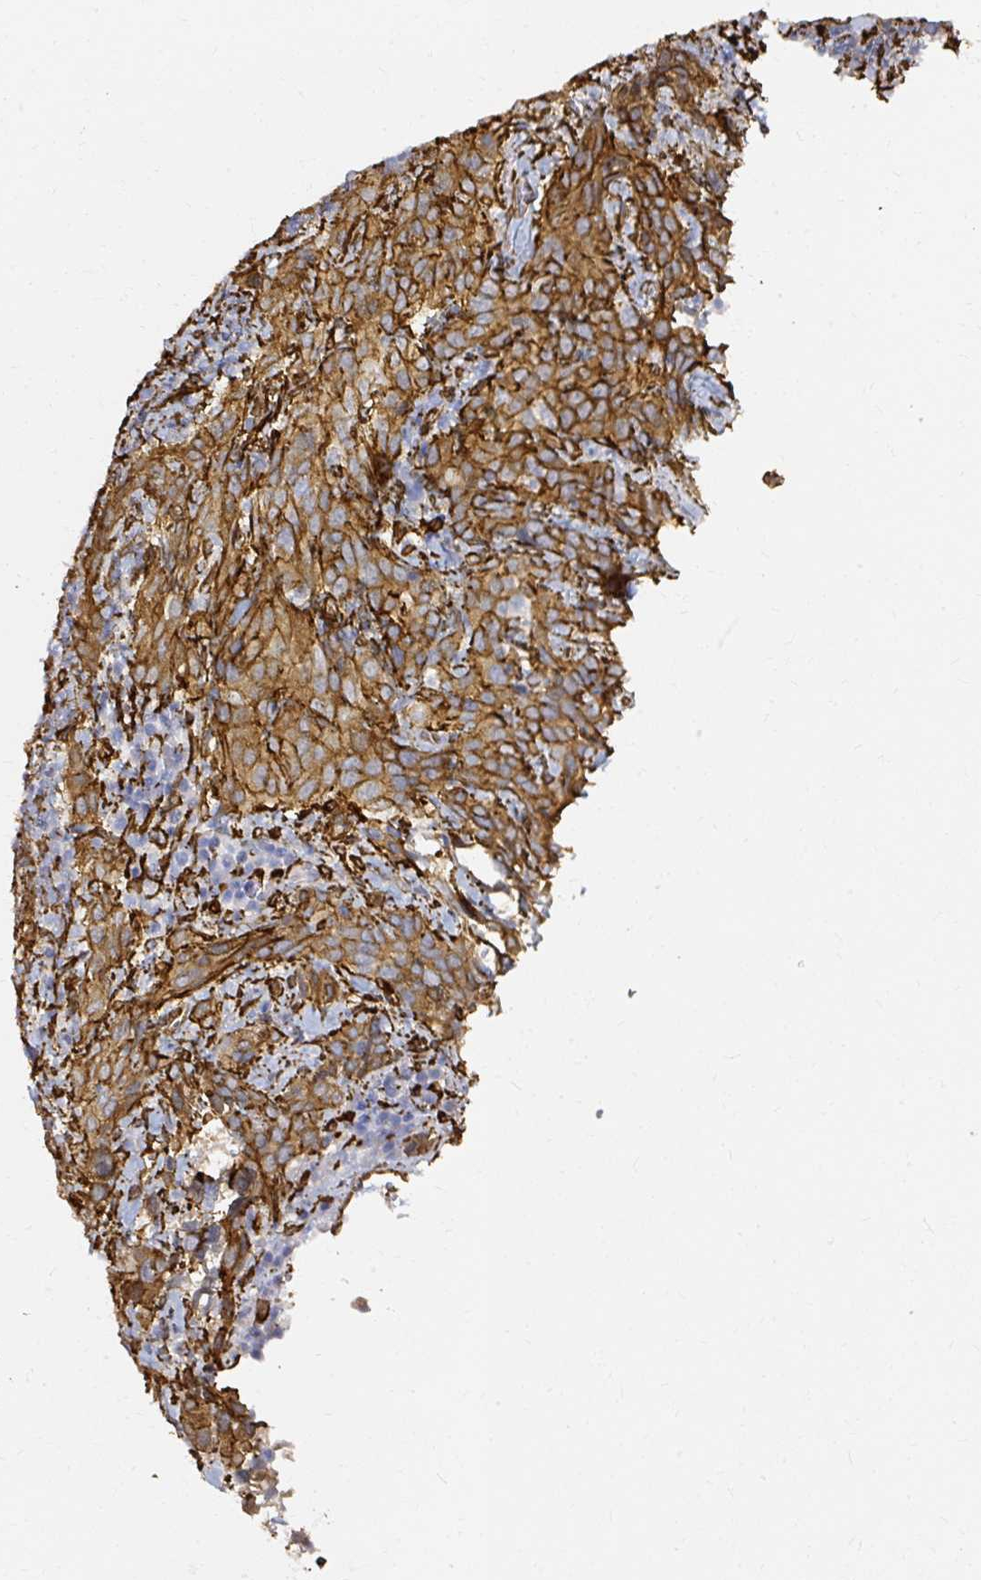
{"staining": {"intensity": "moderate", "quantity": ">75%", "location": "cytoplasmic/membranous"}, "tissue": "cervical cancer", "cell_type": "Tumor cells", "image_type": "cancer", "snomed": [{"axis": "morphology", "description": "Squamous cell carcinoma, NOS"}, {"axis": "topography", "description": "Cervix"}], "caption": "Tumor cells show moderate cytoplasmic/membranous expression in about >75% of cells in cervical cancer.", "gene": "CNN3", "patient": {"sex": "female", "age": 51}}